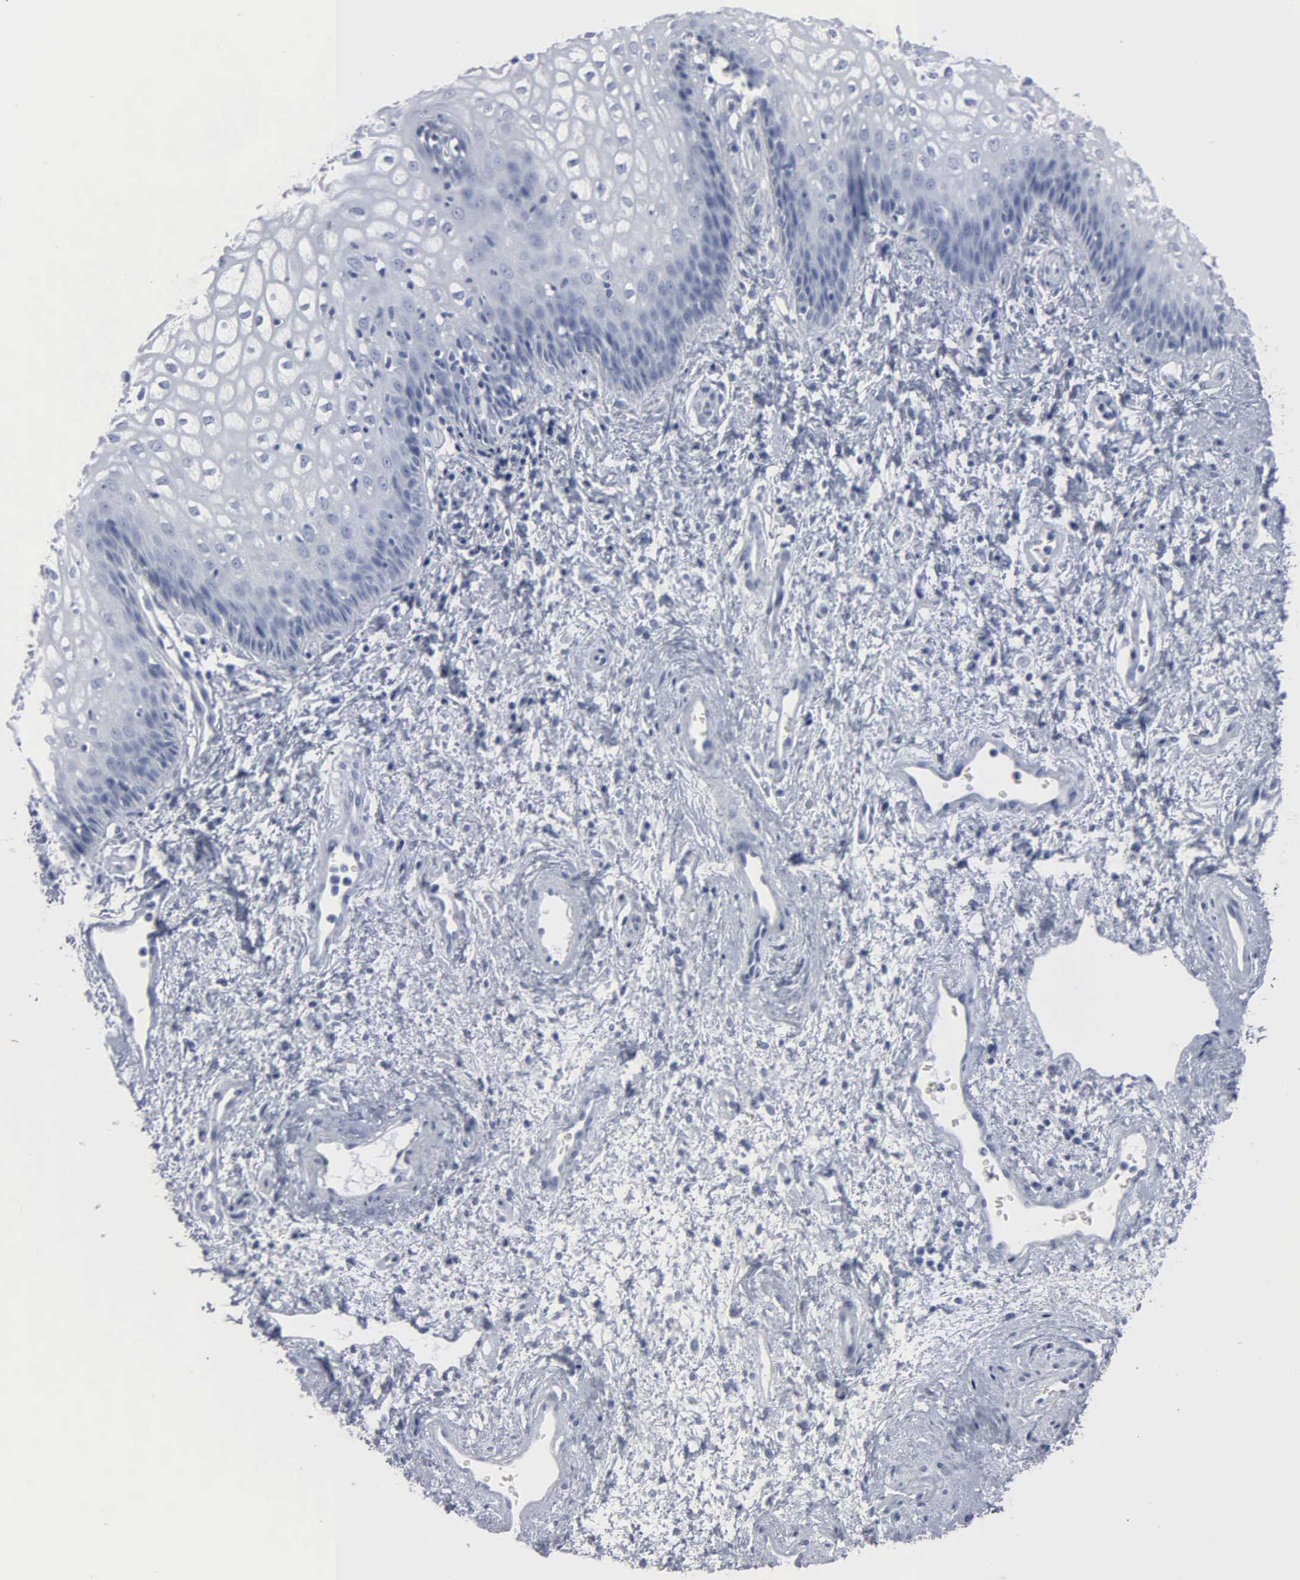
{"staining": {"intensity": "negative", "quantity": "none", "location": "none"}, "tissue": "vagina", "cell_type": "Squamous epithelial cells", "image_type": "normal", "snomed": [{"axis": "morphology", "description": "Normal tissue, NOS"}, {"axis": "topography", "description": "Vagina"}], "caption": "Immunohistochemical staining of unremarkable human vagina displays no significant positivity in squamous epithelial cells.", "gene": "DMD", "patient": {"sex": "female", "age": 34}}